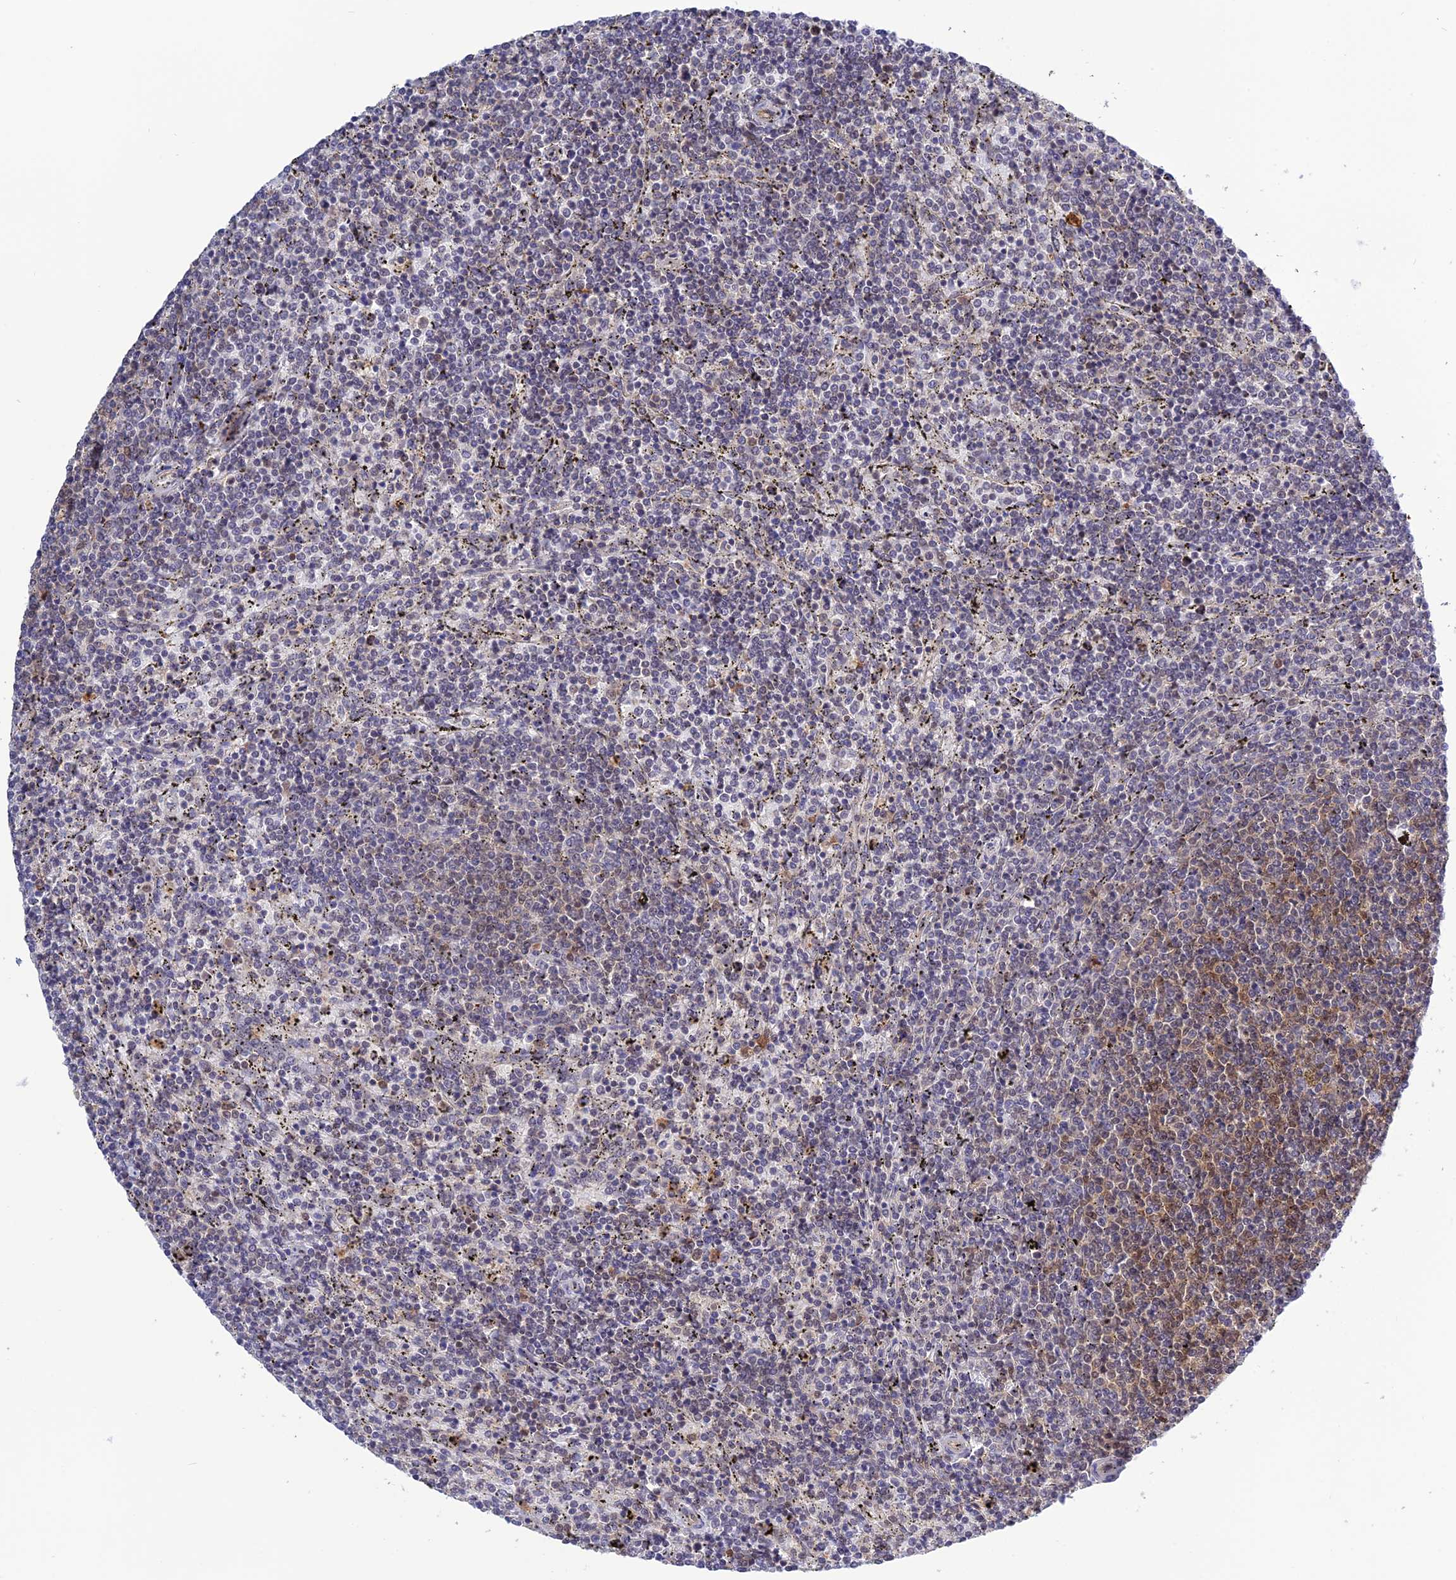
{"staining": {"intensity": "weak", "quantity": "<25%", "location": "nuclear"}, "tissue": "lymphoma", "cell_type": "Tumor cells", "image_type": "cancer", "snomed": [{"axis": "morphology", "description": "Malignant lymphoma, non-Hodgkin's type, Low grade"}, {"axis": "topography", "description": "Spleen"}], "caption": "Malignant lymphoma, non-Hodgkin's type (low-grade) was stained to show a protein in brown. There is no significant expression in tumor cells.", "gene": "TCEA1", "patient": {"sex": "female", "age": 50}}